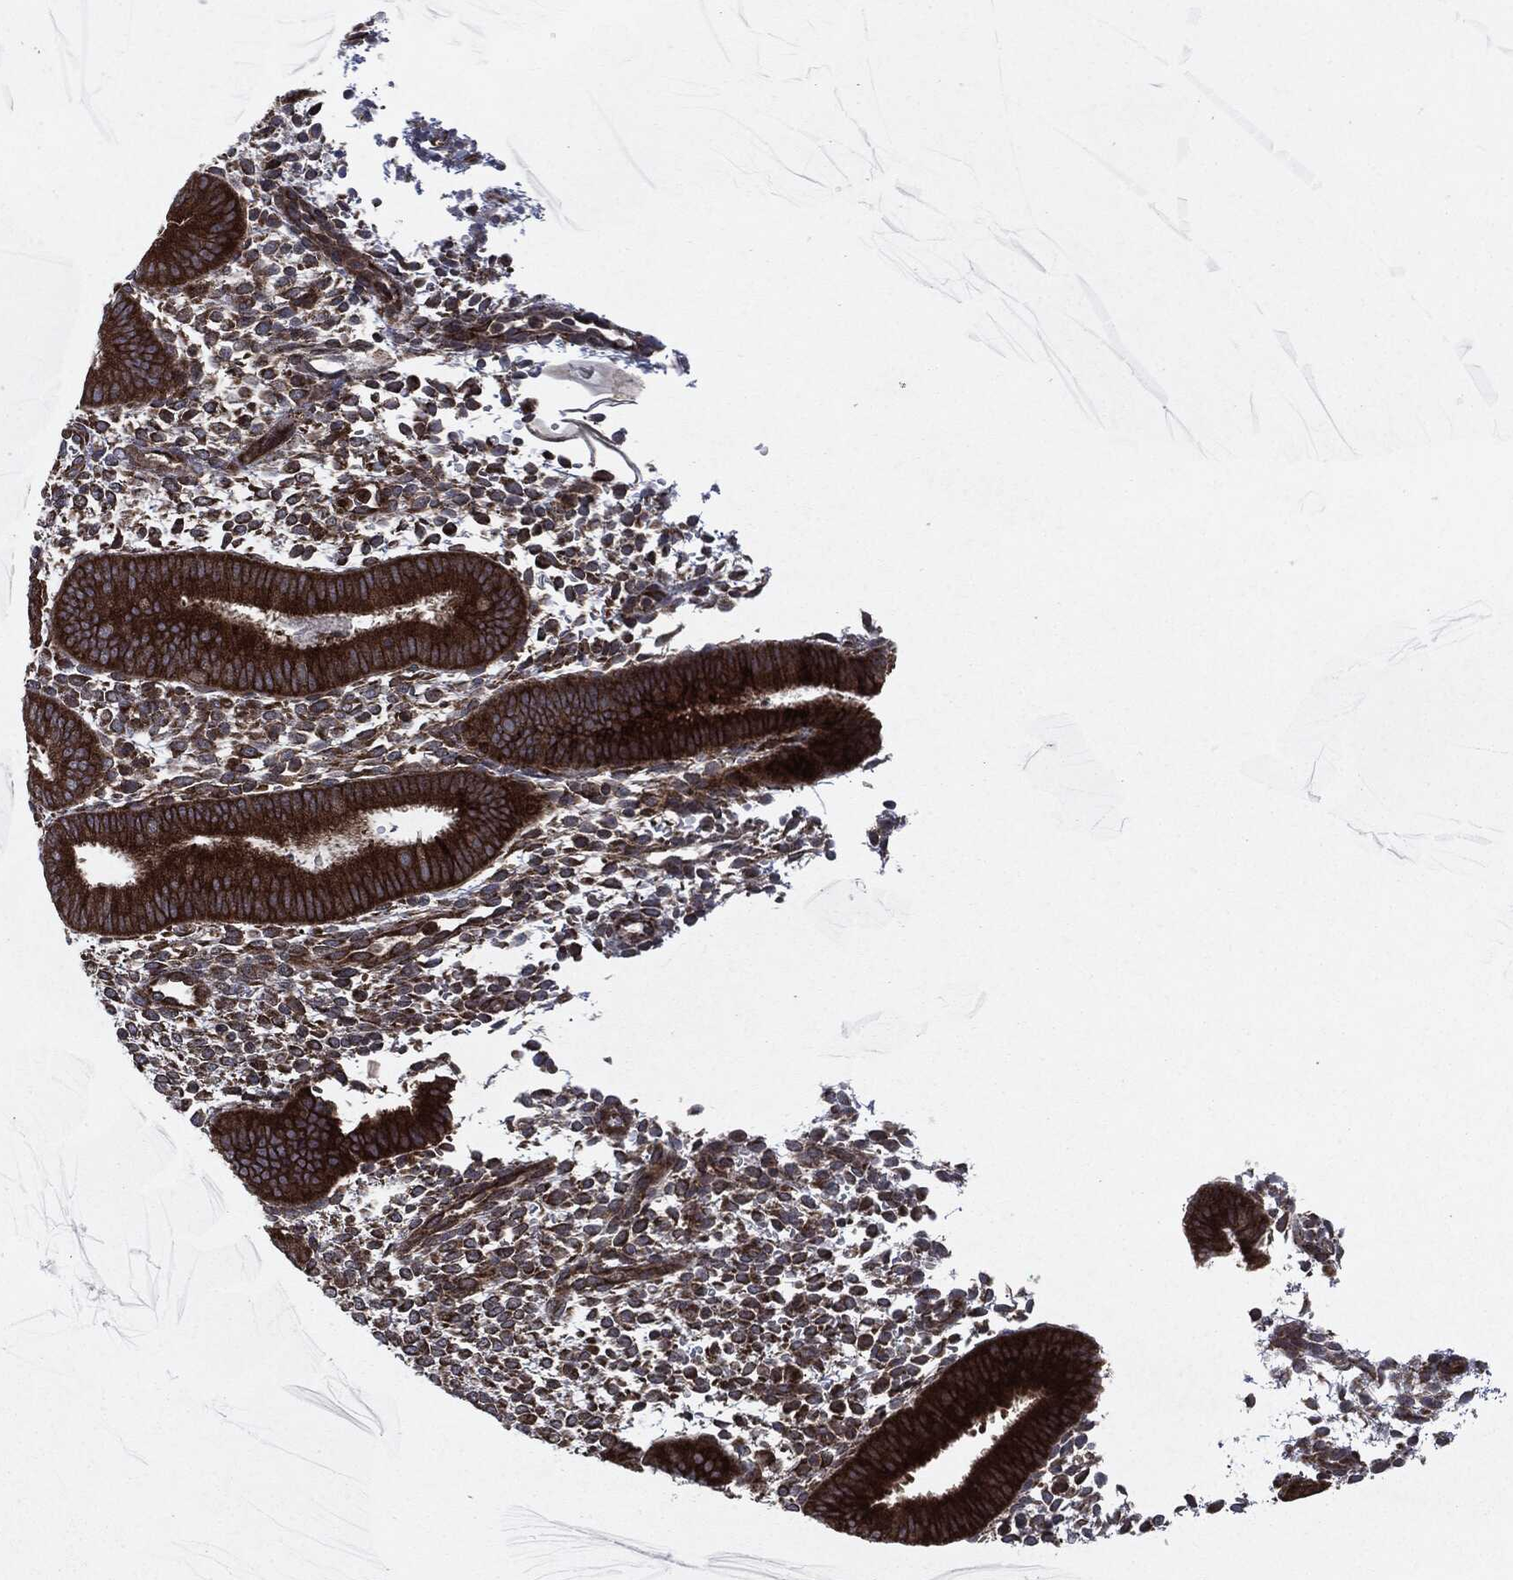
{"staining": {"intensity": "strong", "quantity": "25%-75%", "location": "cytoplasmic/membranous"}, "tissue": "endometrium", "cell_type": "Cells in endometrial stroma", "image_type": "normal", "snomed": [{"axis": "morphology", "description": "Normal tissue, NOS"}, {"axis": "topography", "description": "Endometrium"}], "caption": "Immunohistochemistry histopathology image of unremarkable endometrium: endometrium stained using IHC displays high levels of strong protein expression localized specifically in the cytoplasmic/membranous of cells in endometrial stroma, appearing as a cytoplasmic/membranous brown color.", "gene": "RAF1", "patient": {"sex": "female", "age": 39}}